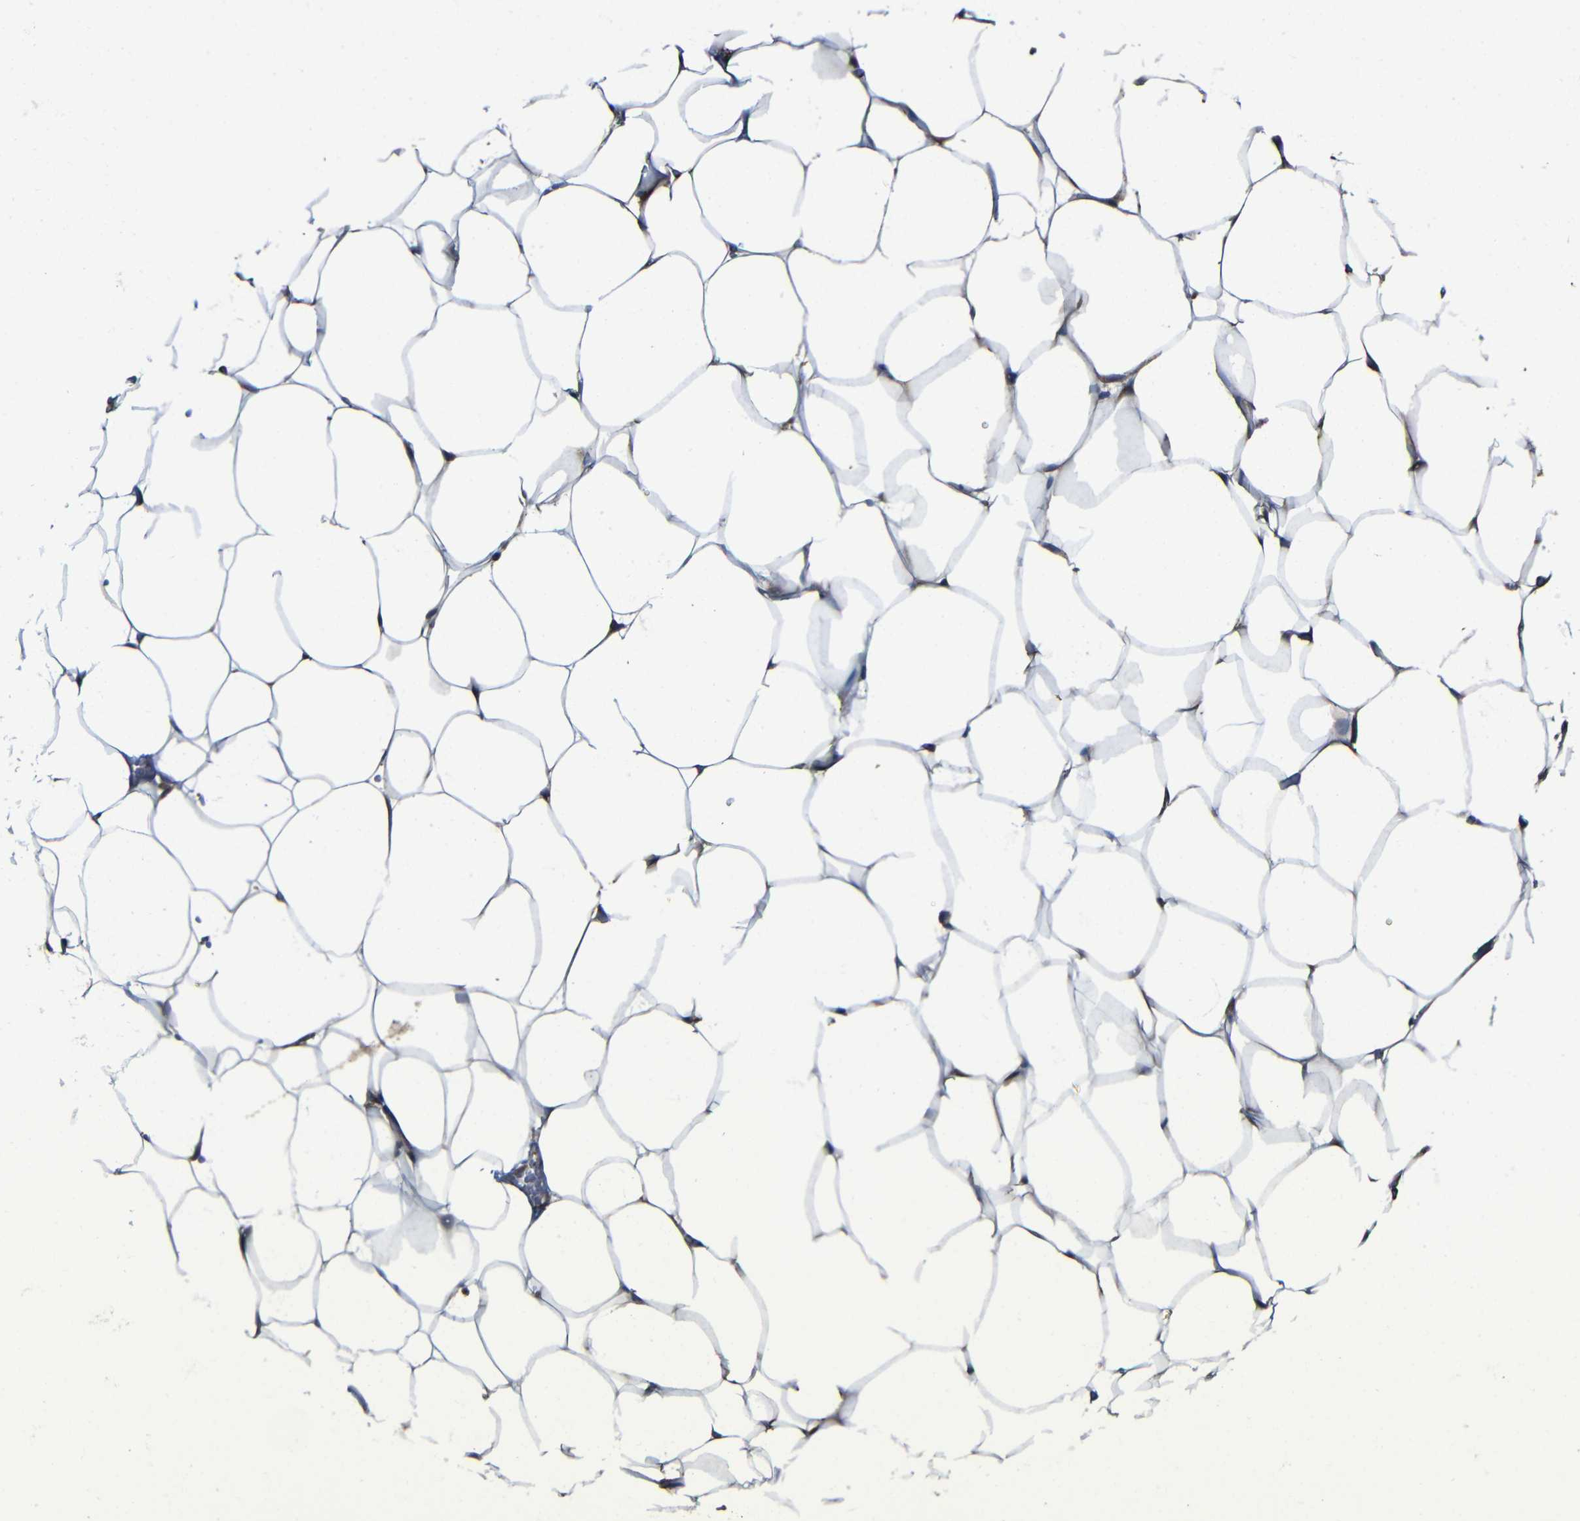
{"staining": {"intensity": "moderate", "quantity": ">75%", "location": "cytoplasmic/membranous"}, "tissue": "adipose tissue", "cell_type": "Adipocytes", "image_type": "normal", "snomed": [{"axis": "morphology", "description": "Normal tissue, NOS"}, {"axis": "topography", "description": "Breast"}, {"axis": "topography", "description": "Adipose tissue"}], "caption": "This photomicrograph reveals unremarkable adipose tissue stained with immunohistochemistry (IHC) to label a protein in brown. The cytoplasmic/membranous of adipocytes show moderate positivity for the protein. Nuclei are counter-stained blue.", "gene": "PTCH1", "patient": {"sex": "female", "age": 25}}